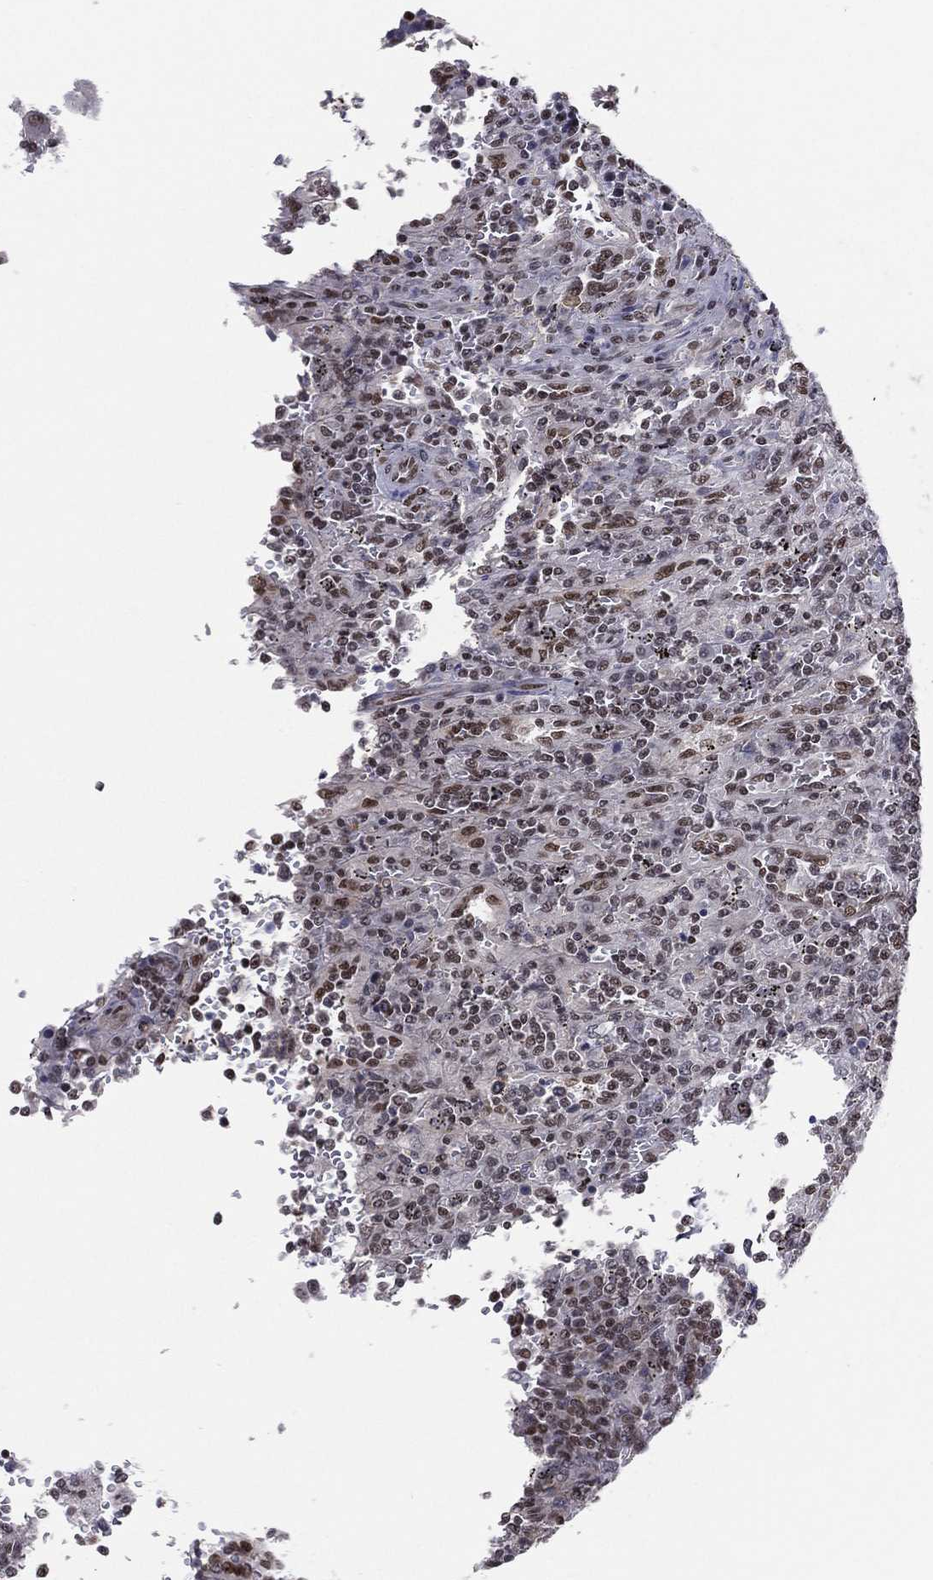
{"staining": {"intensity": "moderate", "quantity": "<25%", "location": "cytoplasmic/membranous,nuclear"}, "tissue": "lymphoma", "cell_type": "Tumor cells", "image_type": "cancer", "snomed": [{"axis": "morphology", "description": "Malignant lymphoma, non-Hodgkin's type, Low grade"}, {"axis": "topography", "description": "Spleen"}], "caption": "The immunohistochemical stain highlights moderate cytoplasmic/membranous and nuclear staining in tumor cells of lymphoma tissue. (Stains: DAB (3,3'-diaminobenzidine) in brown, nuclei in blue, Microscopy: brightfield microscopy at high magnification).", "gene": "GPALPP1", "patient": {"sex": "male", "age": 62}}